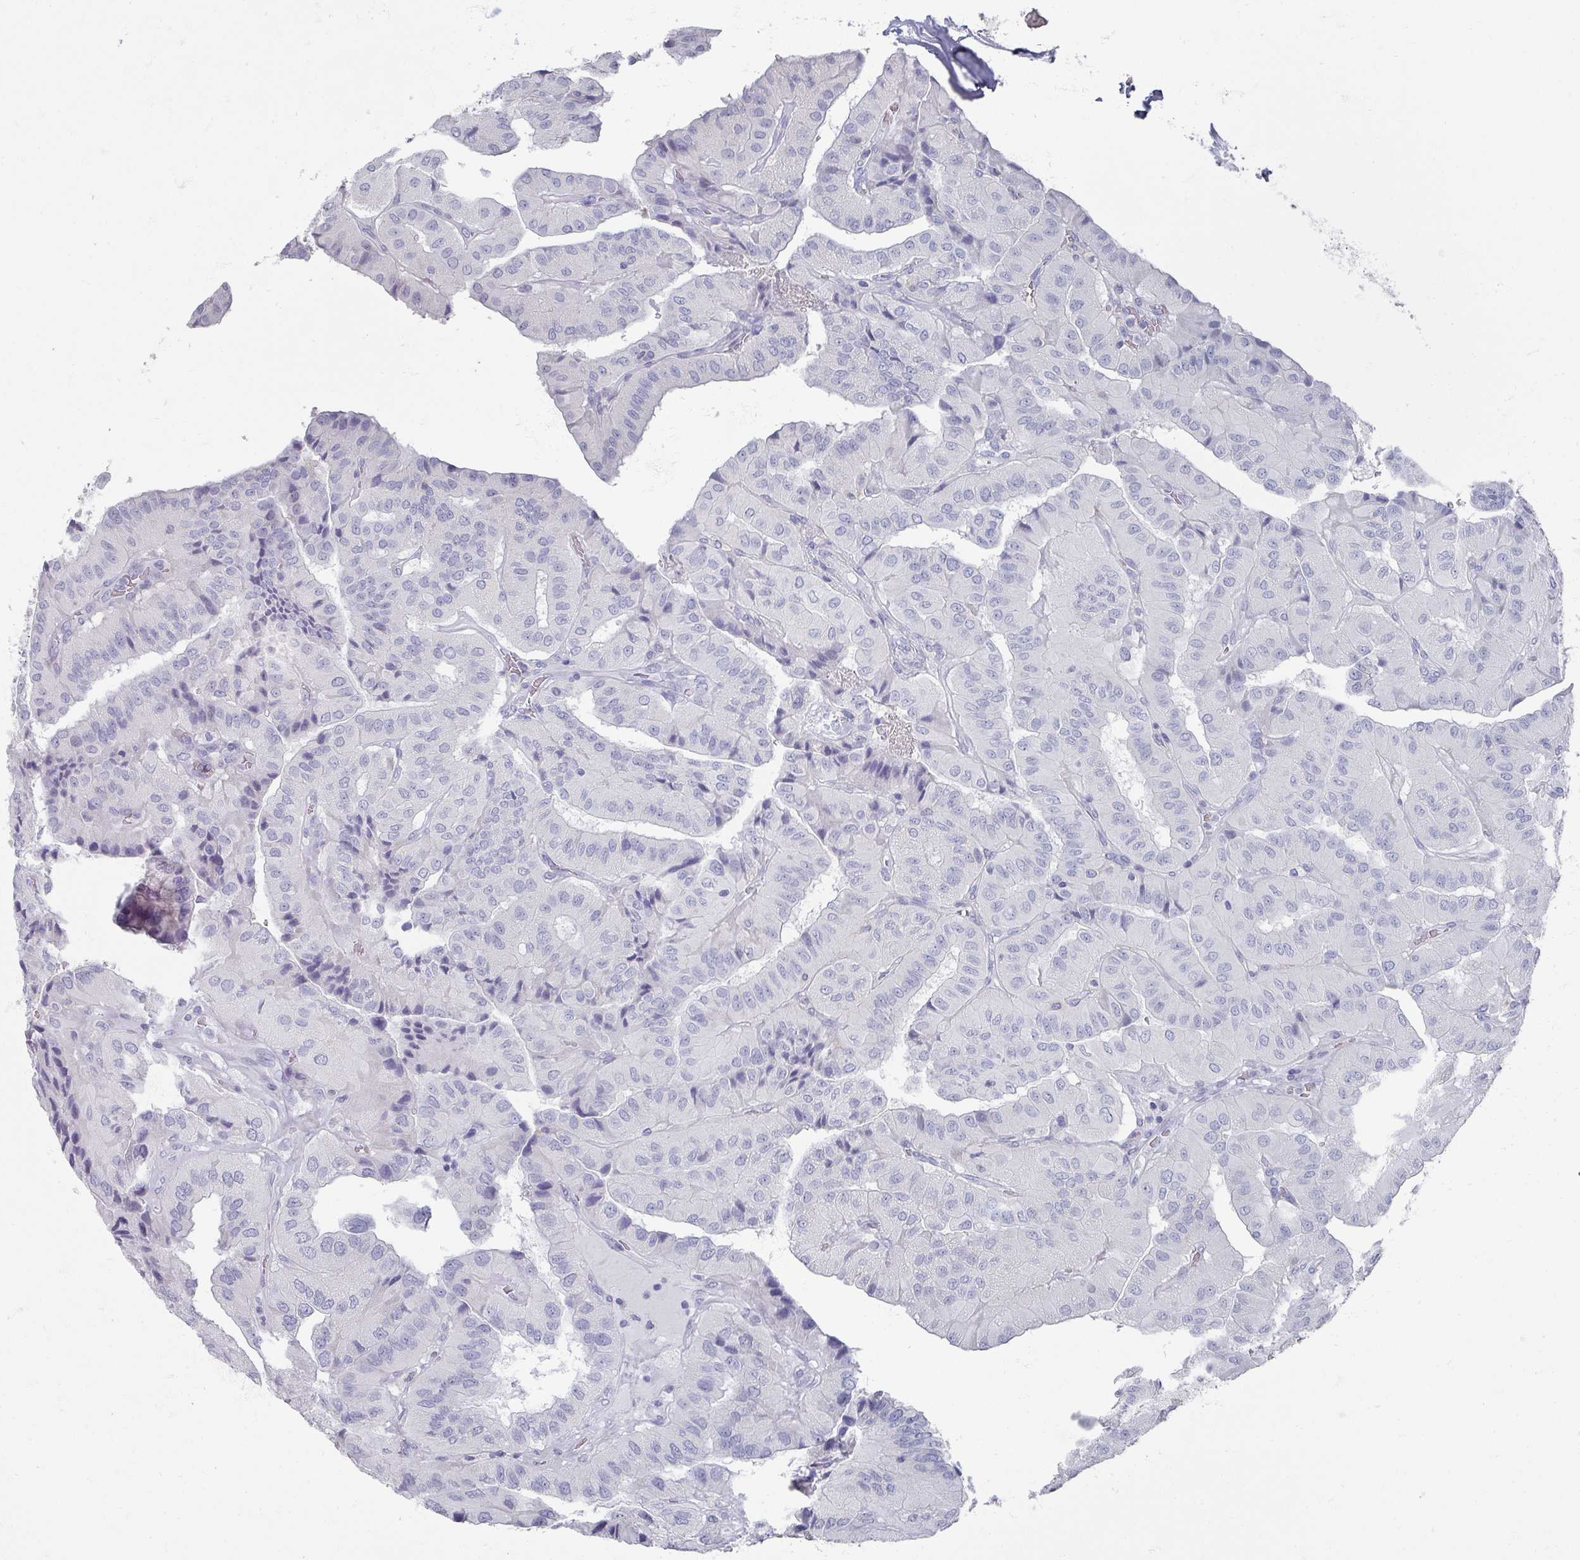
{"staining": {"intensity": "negative", "quantity": "none", "location": "none"}, "tissue": "thyroid cancer", "cell_type": "Tumor cells", "image_type": "cancer", "snomed": [{"axis": "morphology", "description": "Normal tissue, NOS"}, {"axis": "morphology", "description": "Papillary adenocarcinoma, NOS"}, {"axis": "topography", "description": "Thyroid gland"}], "caption": "This is an immunohistochemistry histopathology image of papillary adenocarcinoma (thyroid). There is no positivity in tumor cells.", "gene": "OMG", "patient": {"sex": "female", "age": 59}}